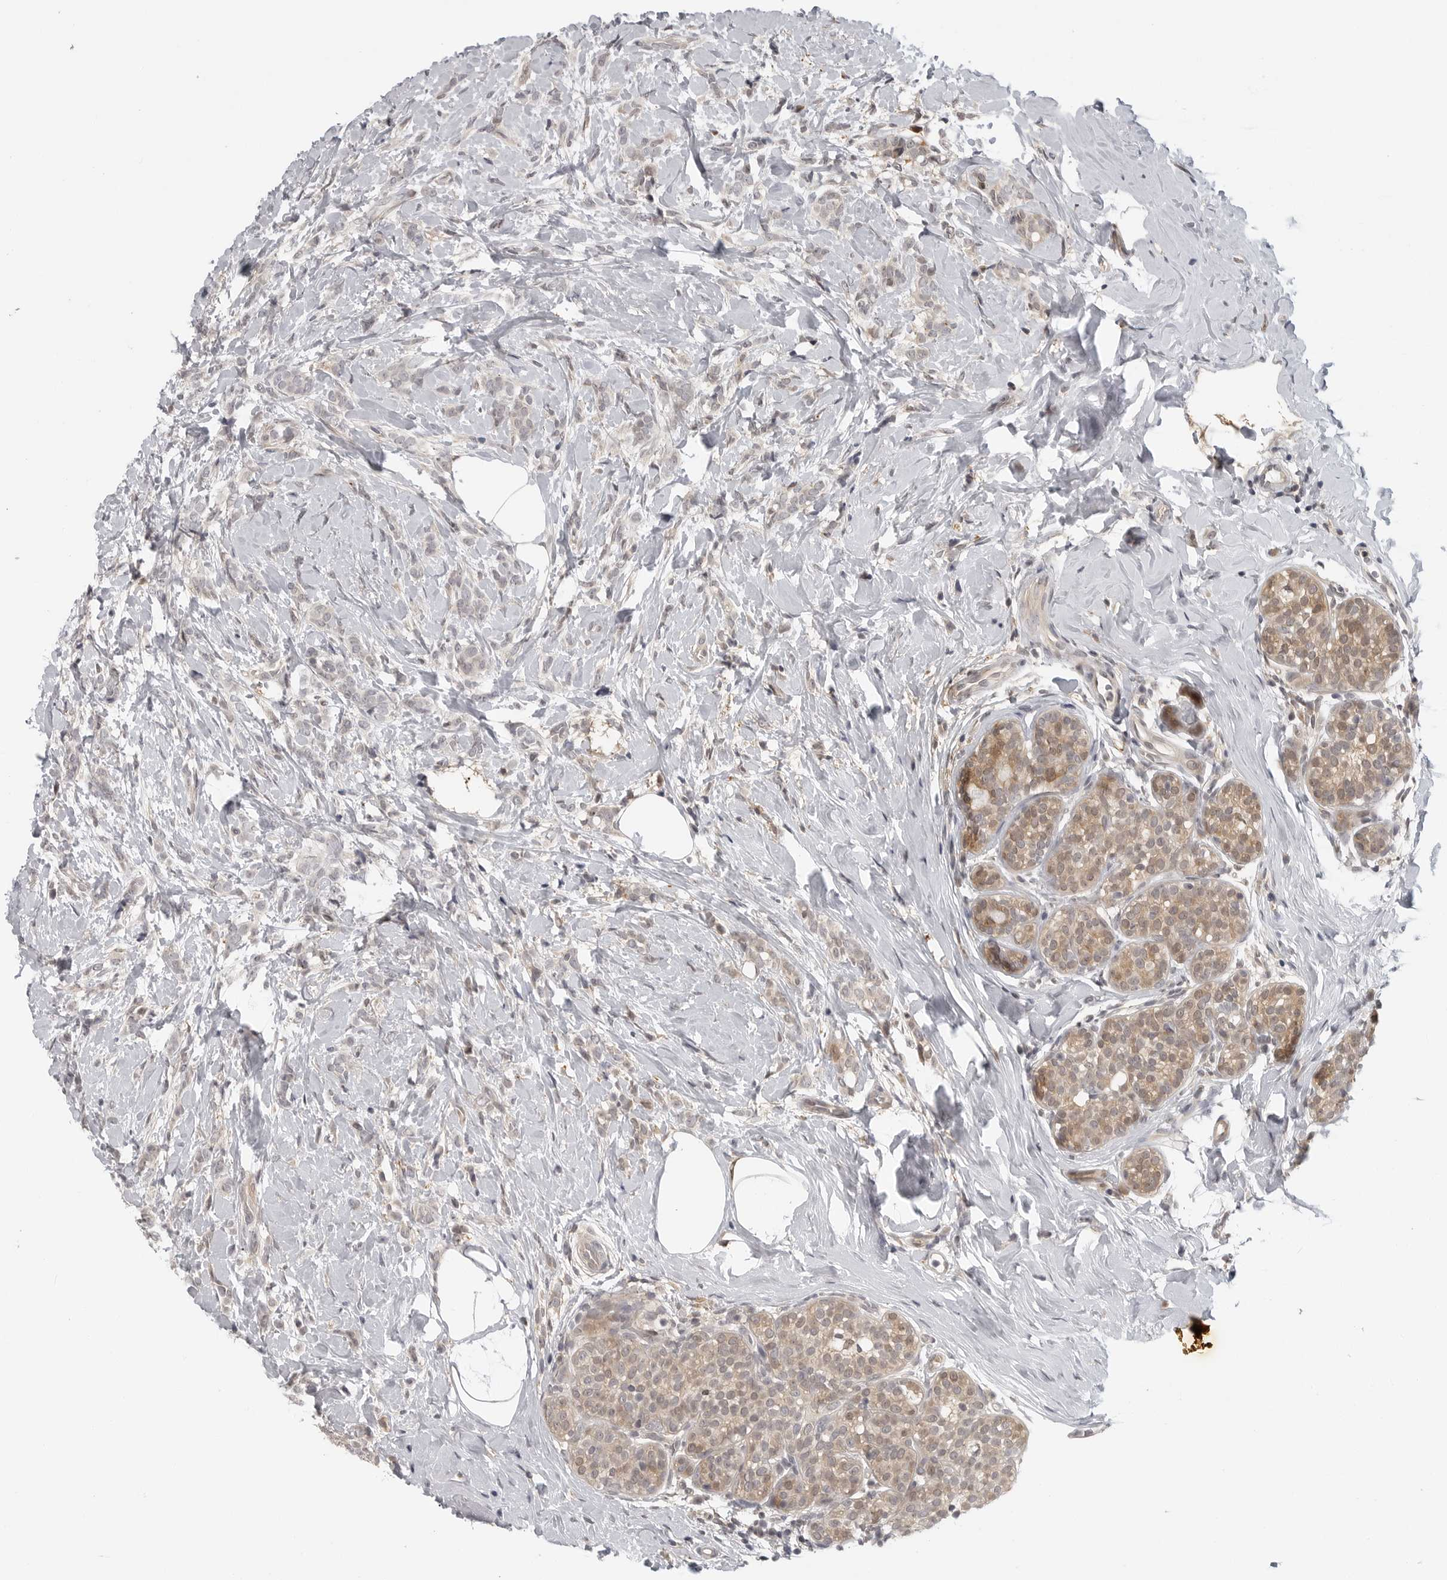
{"staining": {"intensity": "negative", "quantity": "none", "location": "none"}, "tissue": "breast cancer", "cell_type": "Tumor cells", "image_type": "cancer", "snomed": [{"axis": "morphology", "description": "Lobular carcinoma, in situ"}, {"axis": "morphology", "description": "Lobular carcinoma"}, {"axis": "topography", "description": "Breast"}], "caption": "Immunohistochemistry of human breast lobular carcinoma displays no staining in tumor cells. The staining was performed using DAB to visualize the protein expression in brown, while the nuclei were stained in blue with hematoxylin (Magnification: 20x).", "gene": "CTIF", "patient": {"sex": "female", "age": 41}}